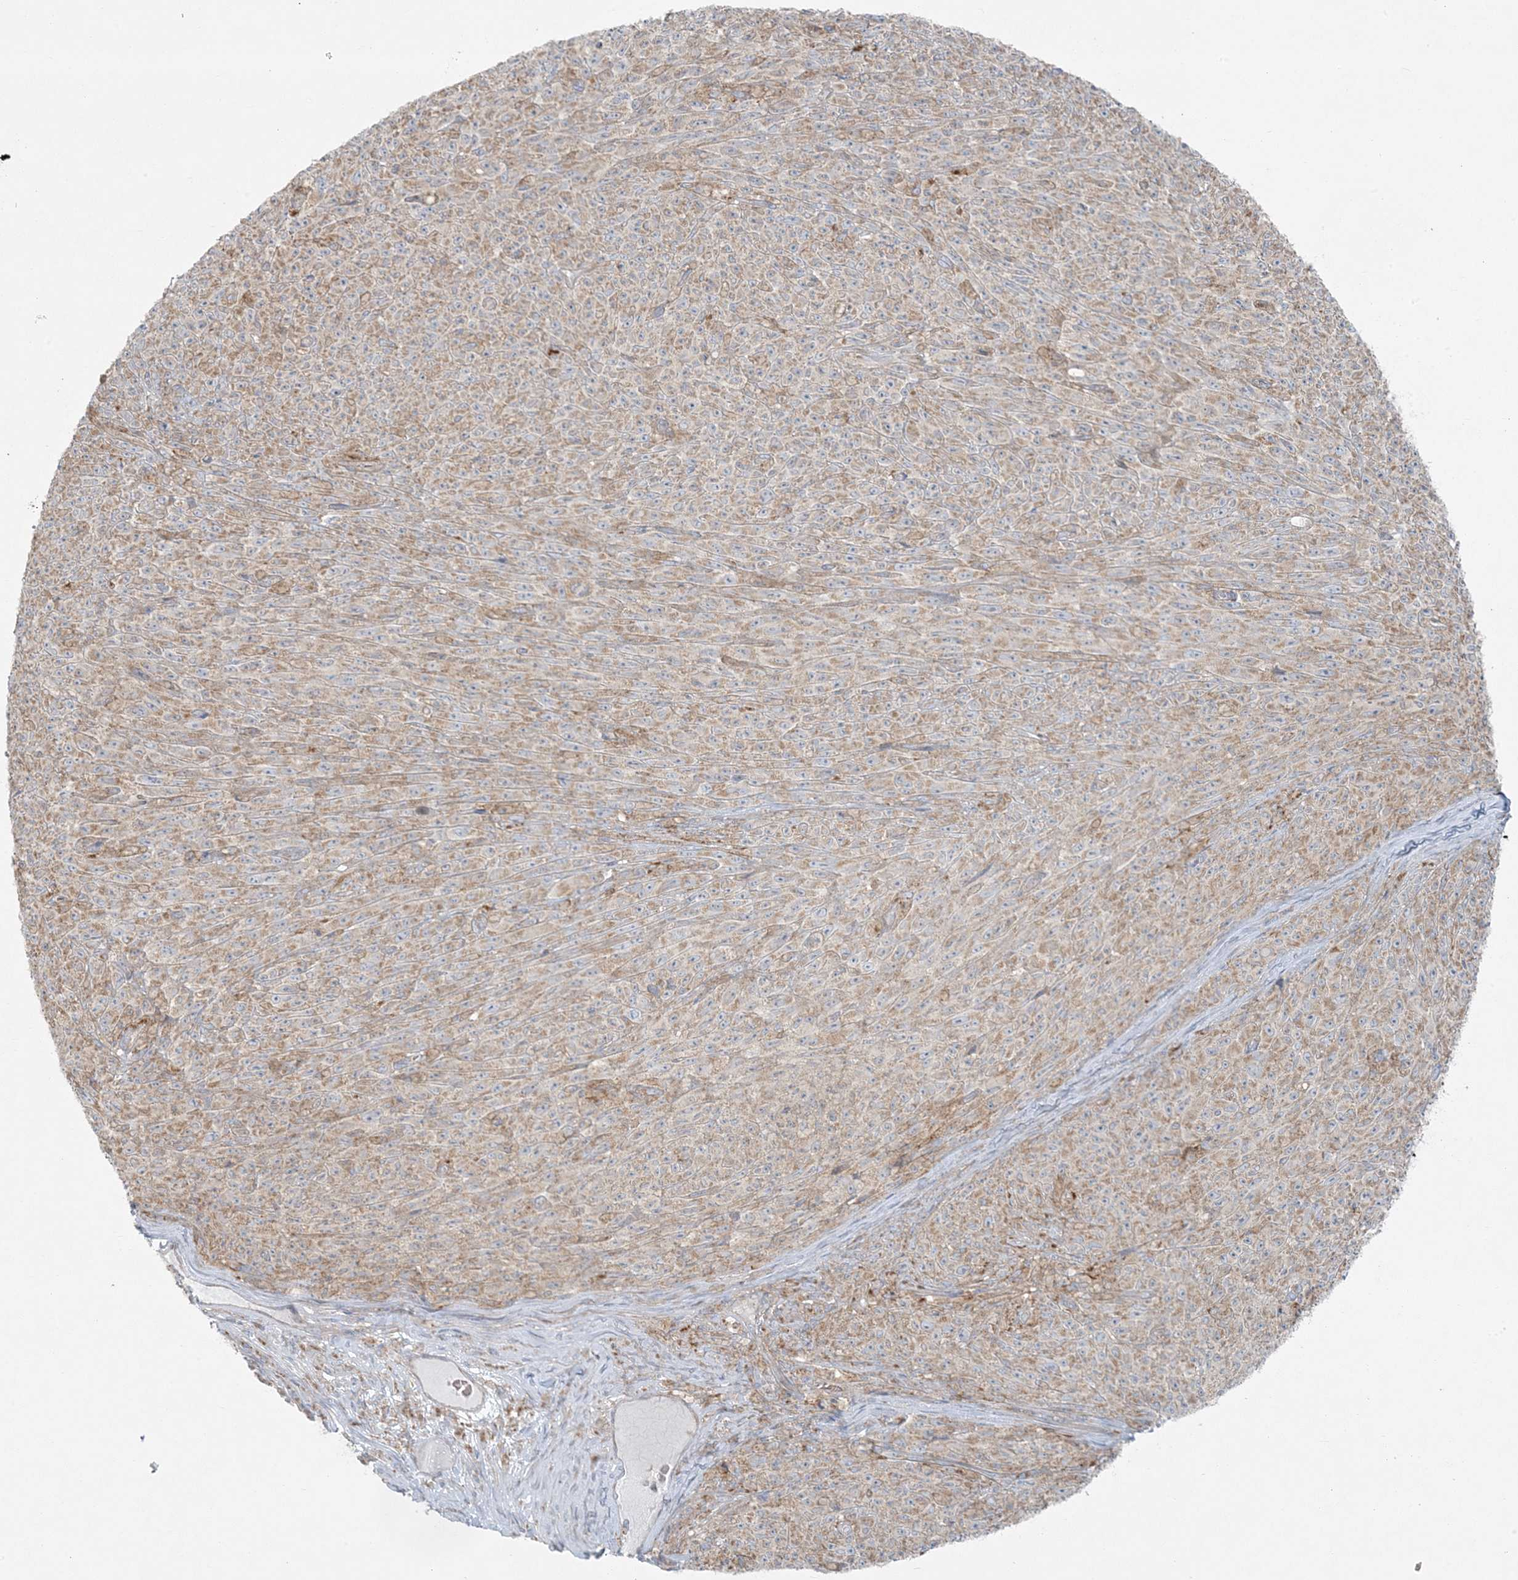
{"staining": {"intensity": "weak", "quantity": ">75%", "location": "cytoplasmic/membranous"}, "tissue": "melanoma", "cell_type": "Tumor cells", "image_type": "cancer", "snomed": [{"axis": "morphology", "description": "Malignant melanoma, NOS"}, {"axis": "topography", "description": "Skin"}], "caption": "Immunohistochemical staining of melanoma exhibits low levels of weak cytoplasmic/membranous protein expression in about >75% of tumor cells.", "gene": "PIK3R4", "patient": {"sex": "female", "age": 82}}